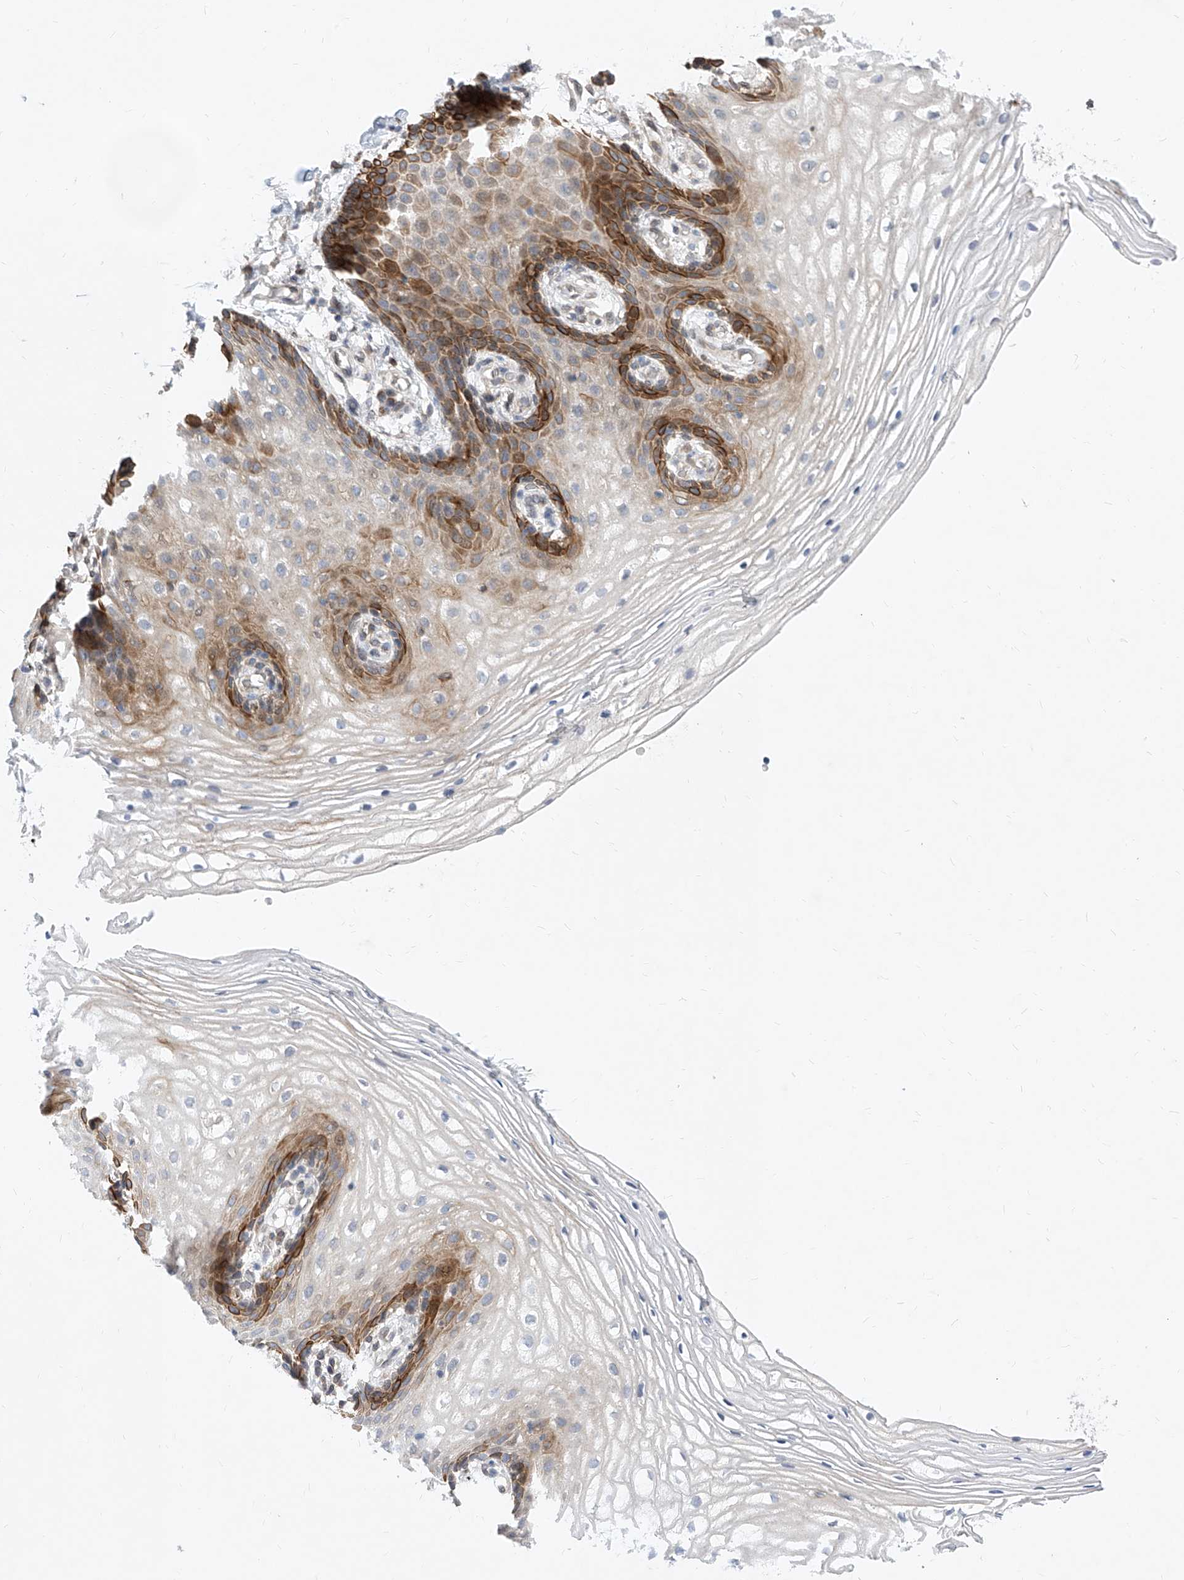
{"staining": {"intensity": "strong", "quantity": "25%-75%", "location": "cytoplasmic/membranous"}, "tissue": "vagina", "cell_type": "Squamous epithelial cells", "image_type": "normal", "snomed": [{"axis": "morphology", "description": "Normal tissue, NOS"}, {"axis": "topography", "description": "Vagina"}], "caption": "Immunohistochemistry (IHC) image of unremarkable vagina: vagina stained using IHC exhibits high levels of strong protein expression localized specifically in the cytoplasmic/membranous of squamous epithelial cells, appearing as a cytoplasmic/membranous brown color.", "gene": "MX2", "patient": {"sex": "female", "age": 60}}